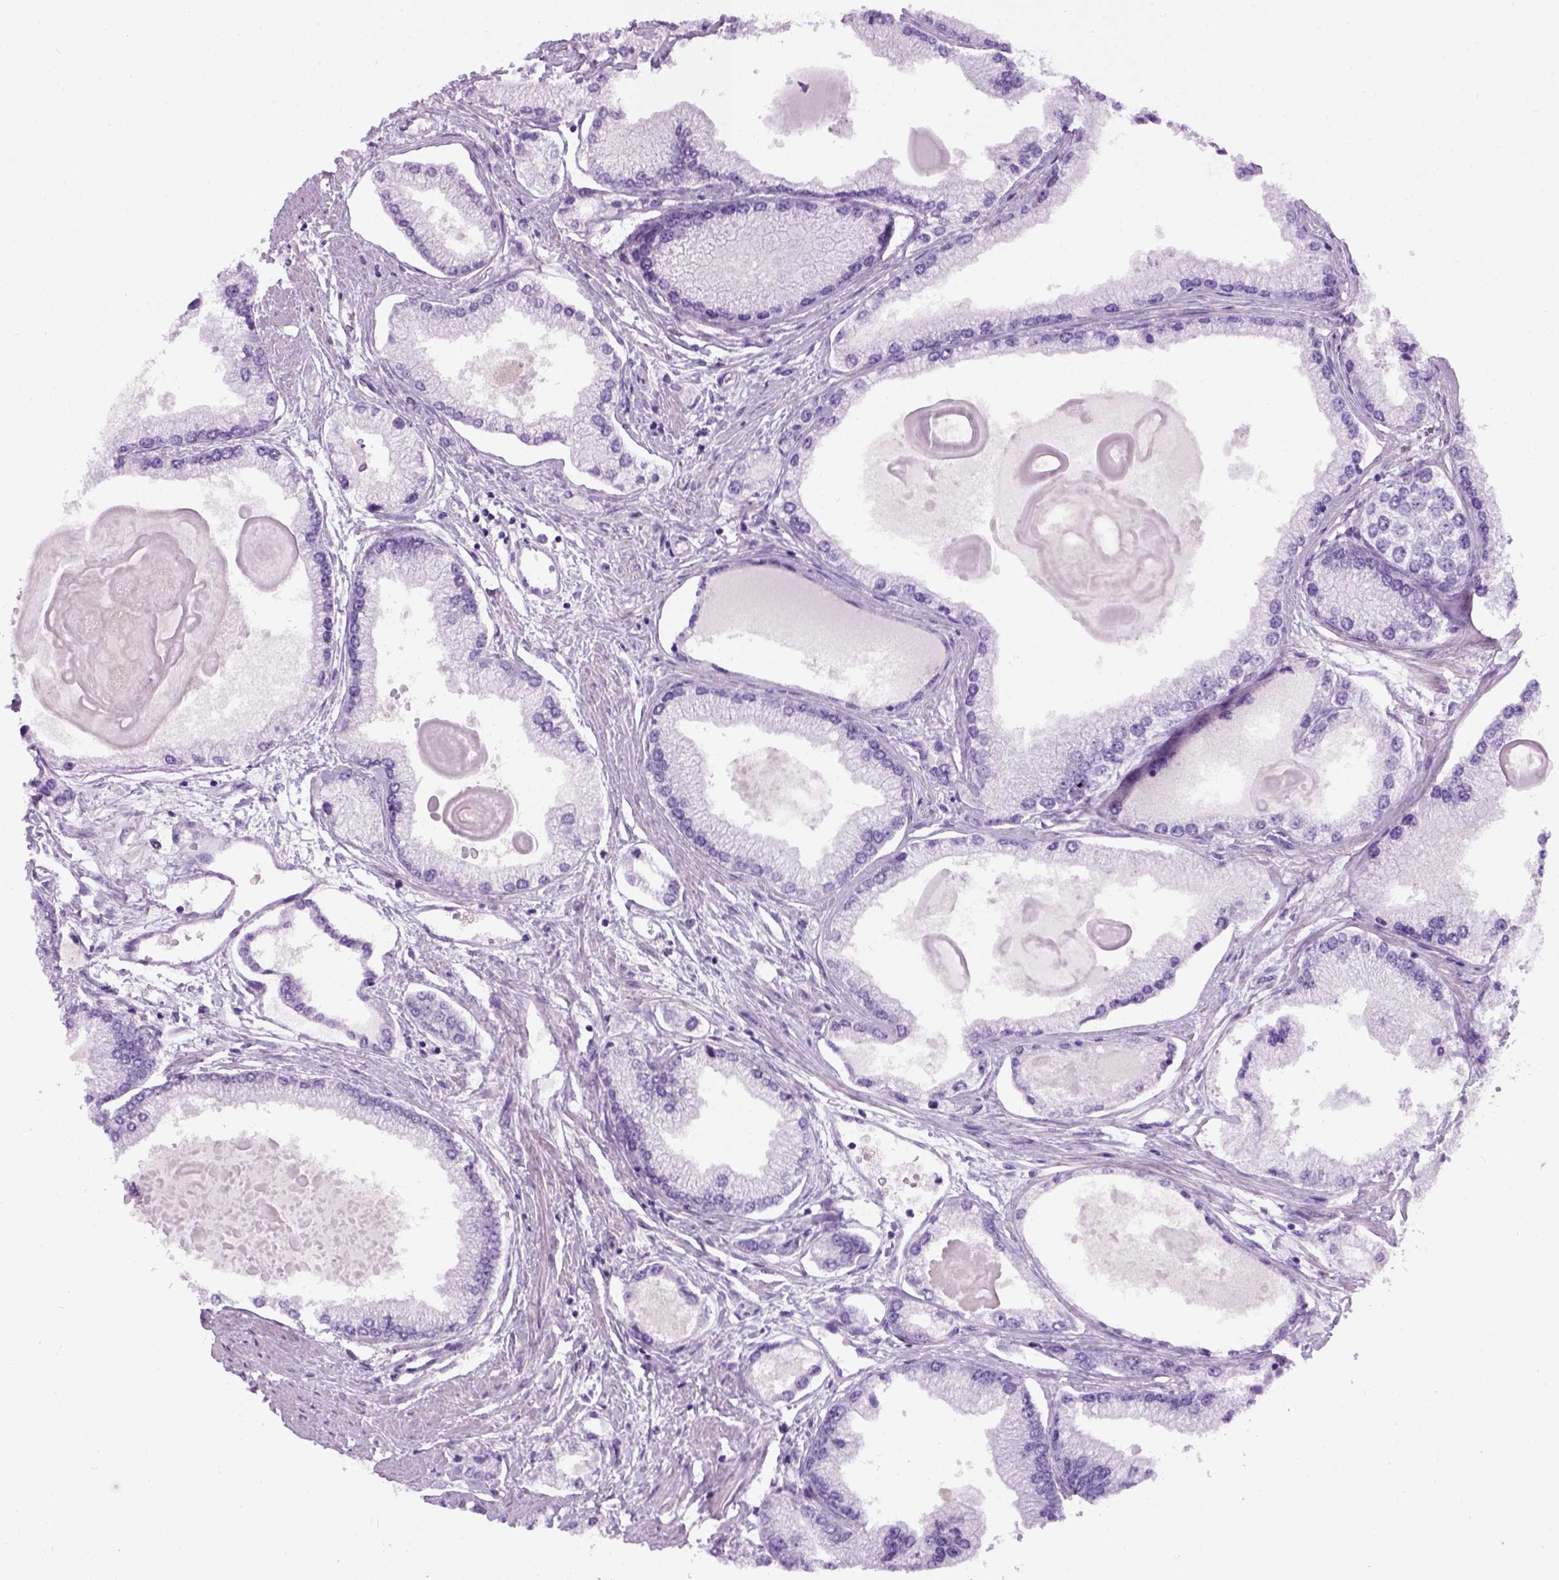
{"staining": {"intensity": "negative", "quantity": "none", "location": "none"}, "tissue": "prostate cancer", "cell_type": "Tumor cells", "image_type": "cancer", "snomed": [{"axis": "morphology", "description": "Adenocarcinoma, High grade"}, {"axis": "topography", "description": "Prostate"}], "caption": "This photomicrograph is of prostate cancer (adenocarcinoma (high-grade)) stained with immunohistochemistry to label a protein in brown with the nuclei are counter-stained blue. There is no expression in tumor cells.", "gene": "GABRB2", "patient": {"sex": "male", "age": 68}}